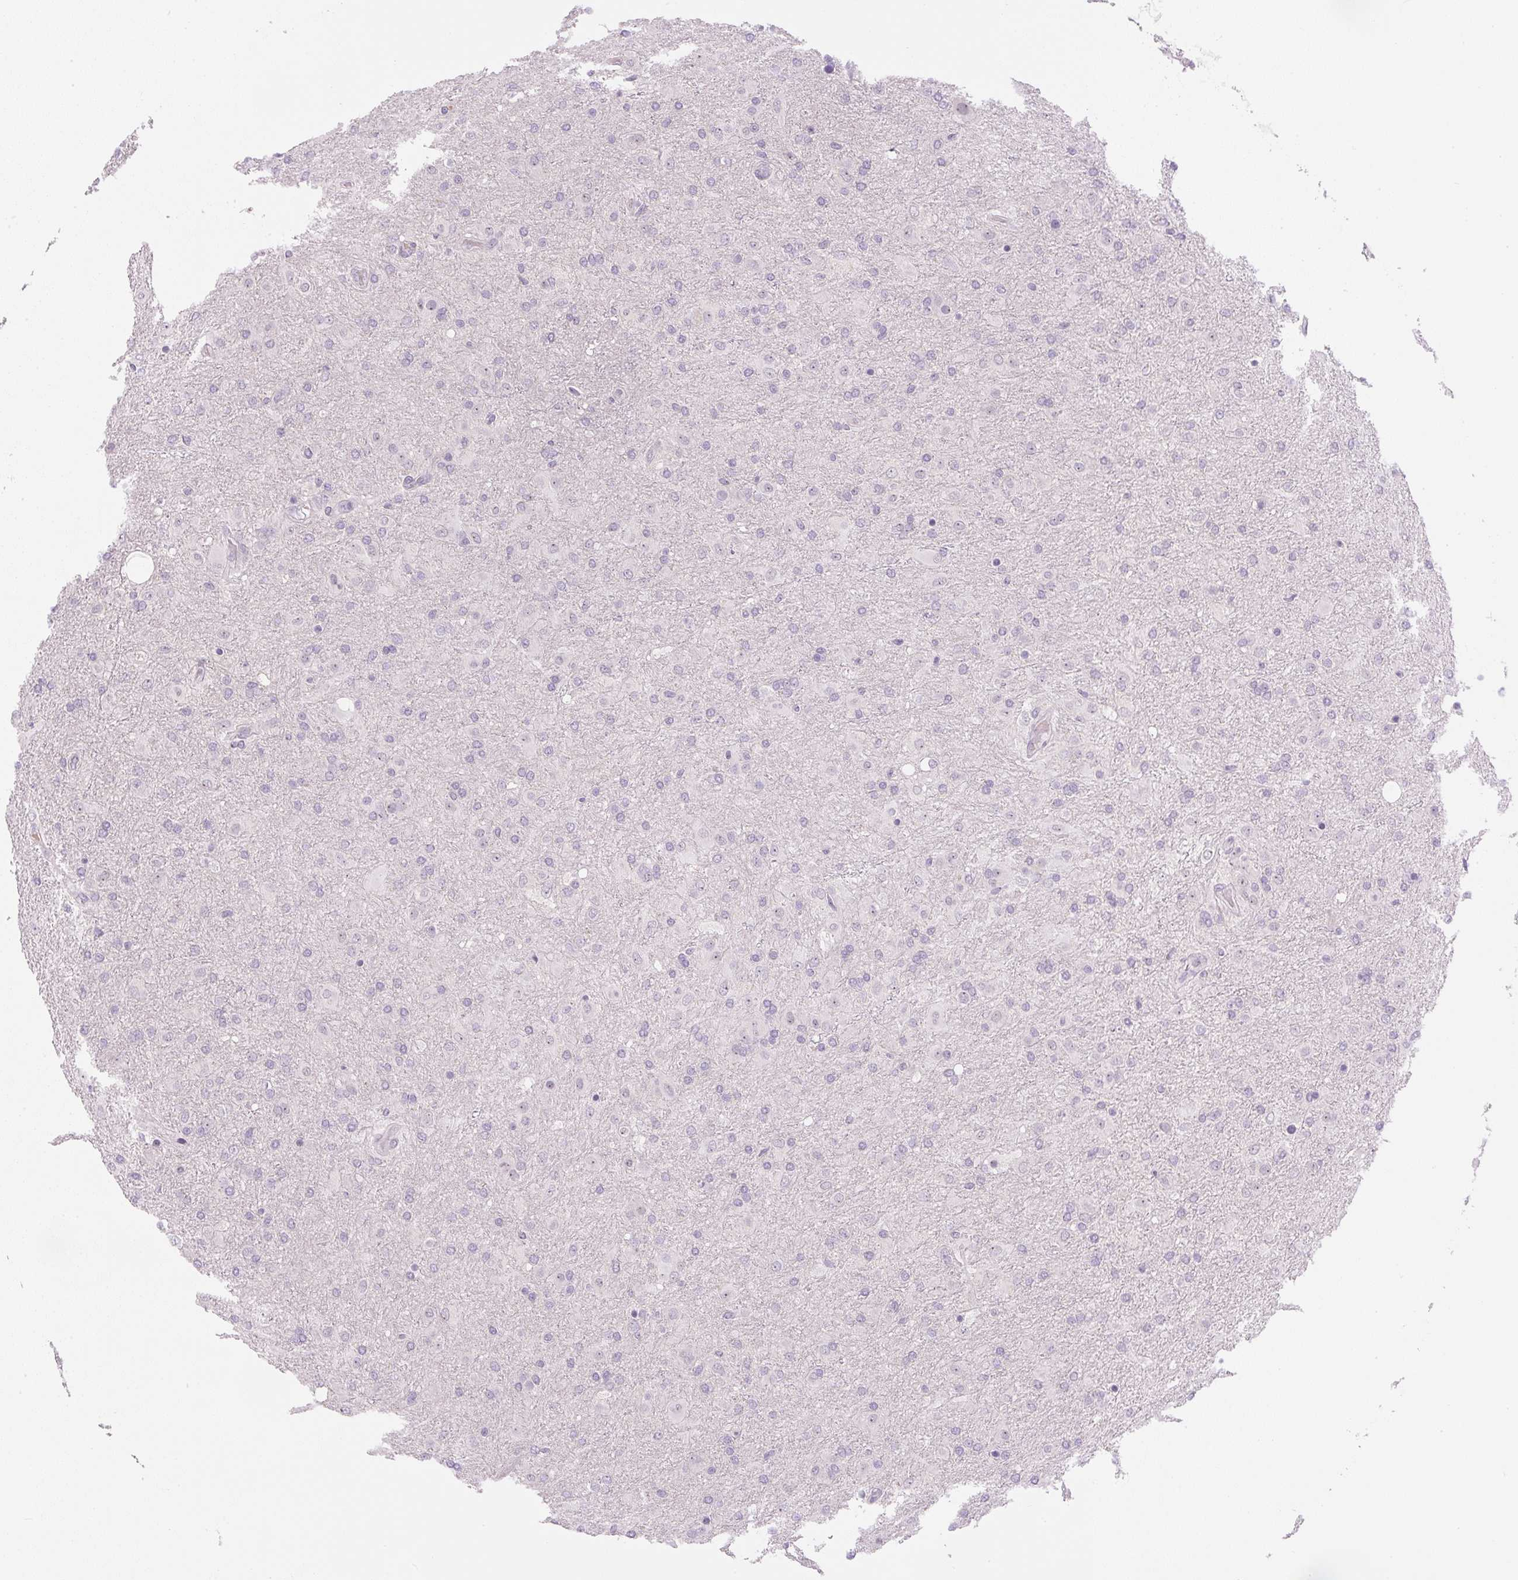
{"staining": {"intensity": "negative", "quantity": "none", "location": "none"}, "tissue": "glioma", "cell_type": "Tumor cells", "image_type": "cancer", "snomed": [{"axis": "morphology", "description": "Glioma, malignant, Low grade"}, {"axis": "topography", "description": "Brain"}], "caption": "Tumor cells are negative for brown protein staining in glioma.", "gene": "SGF29", "patient": {"sex": "male", "age": 65}}